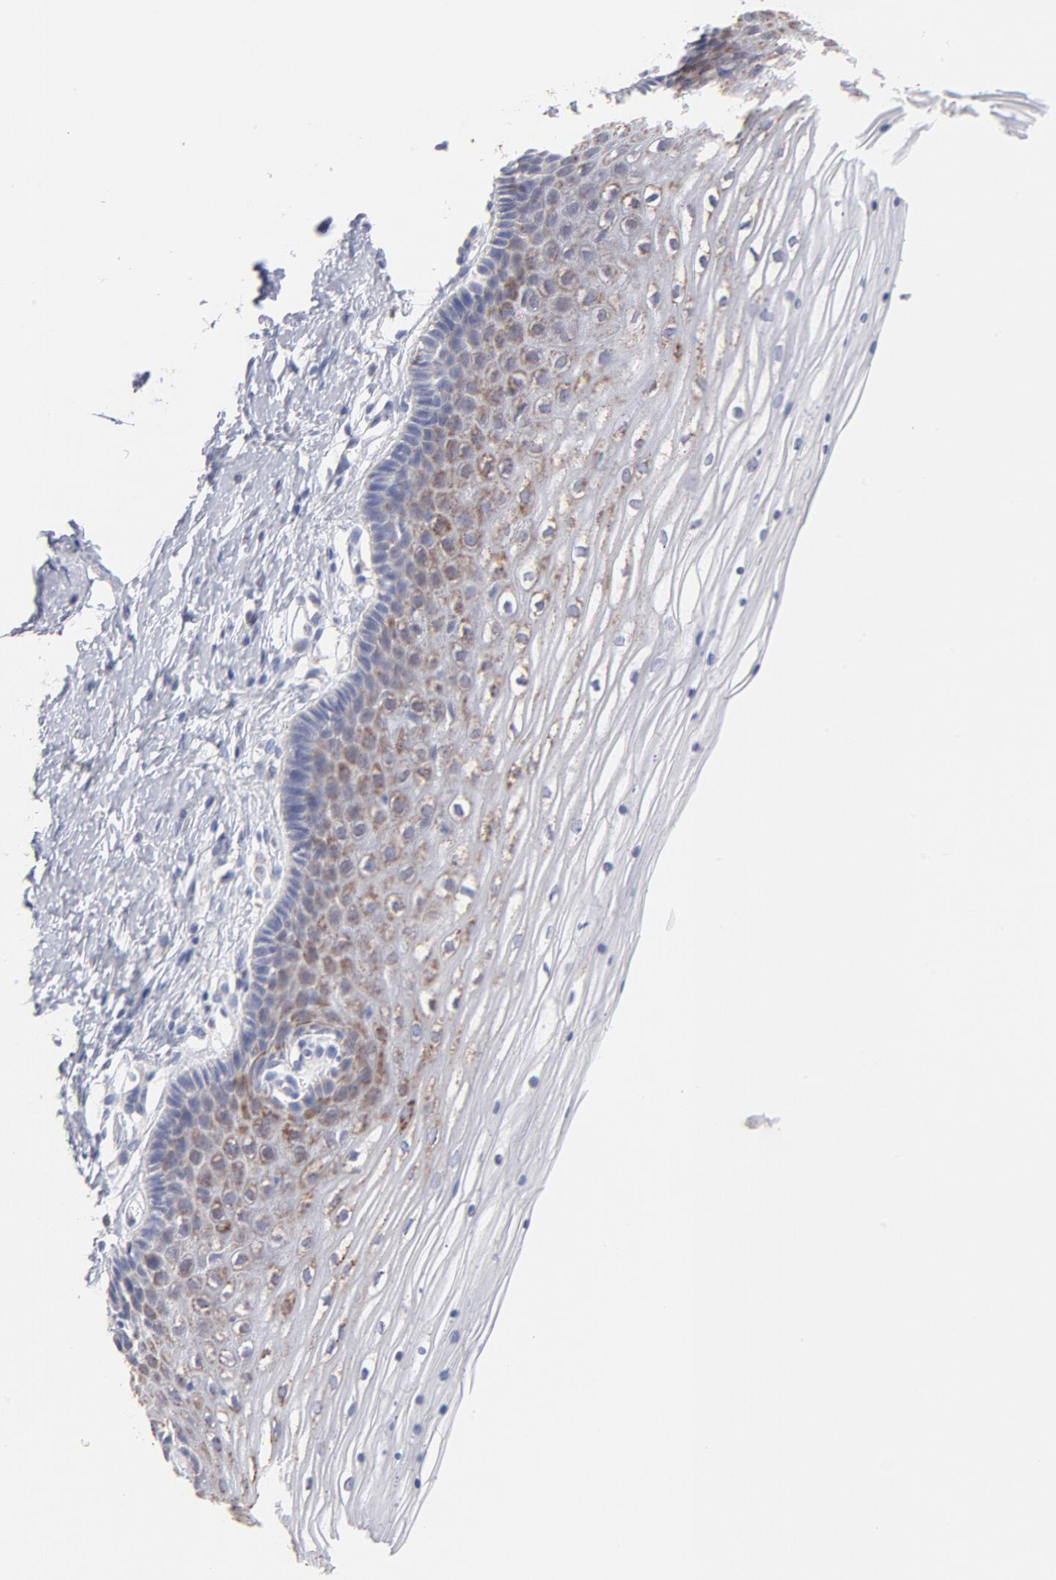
{"staining": {"intensity": "moderate", "quantity": ">75%", "location": "cytoplasmic/membranous"}, "tissue": "cervix", "cell_type": "Glandular cells", "image_type": "normal", "snomed": [{"axis": "morphology", "description": "Normal tissue, NOS"}, {"axis": "topography", "description": "Cervix"}], "caption": "High-power microscopy captured an IHC photomicrograph of normal cervix, revealing moderate cytoplasmic/membranous expression in about >75% of glandular cells. Ihc stains the protein of interest in brown and the nuclei are stained blue.", "gene": "TST", "patient": {"sex": "female", "age": 39}}